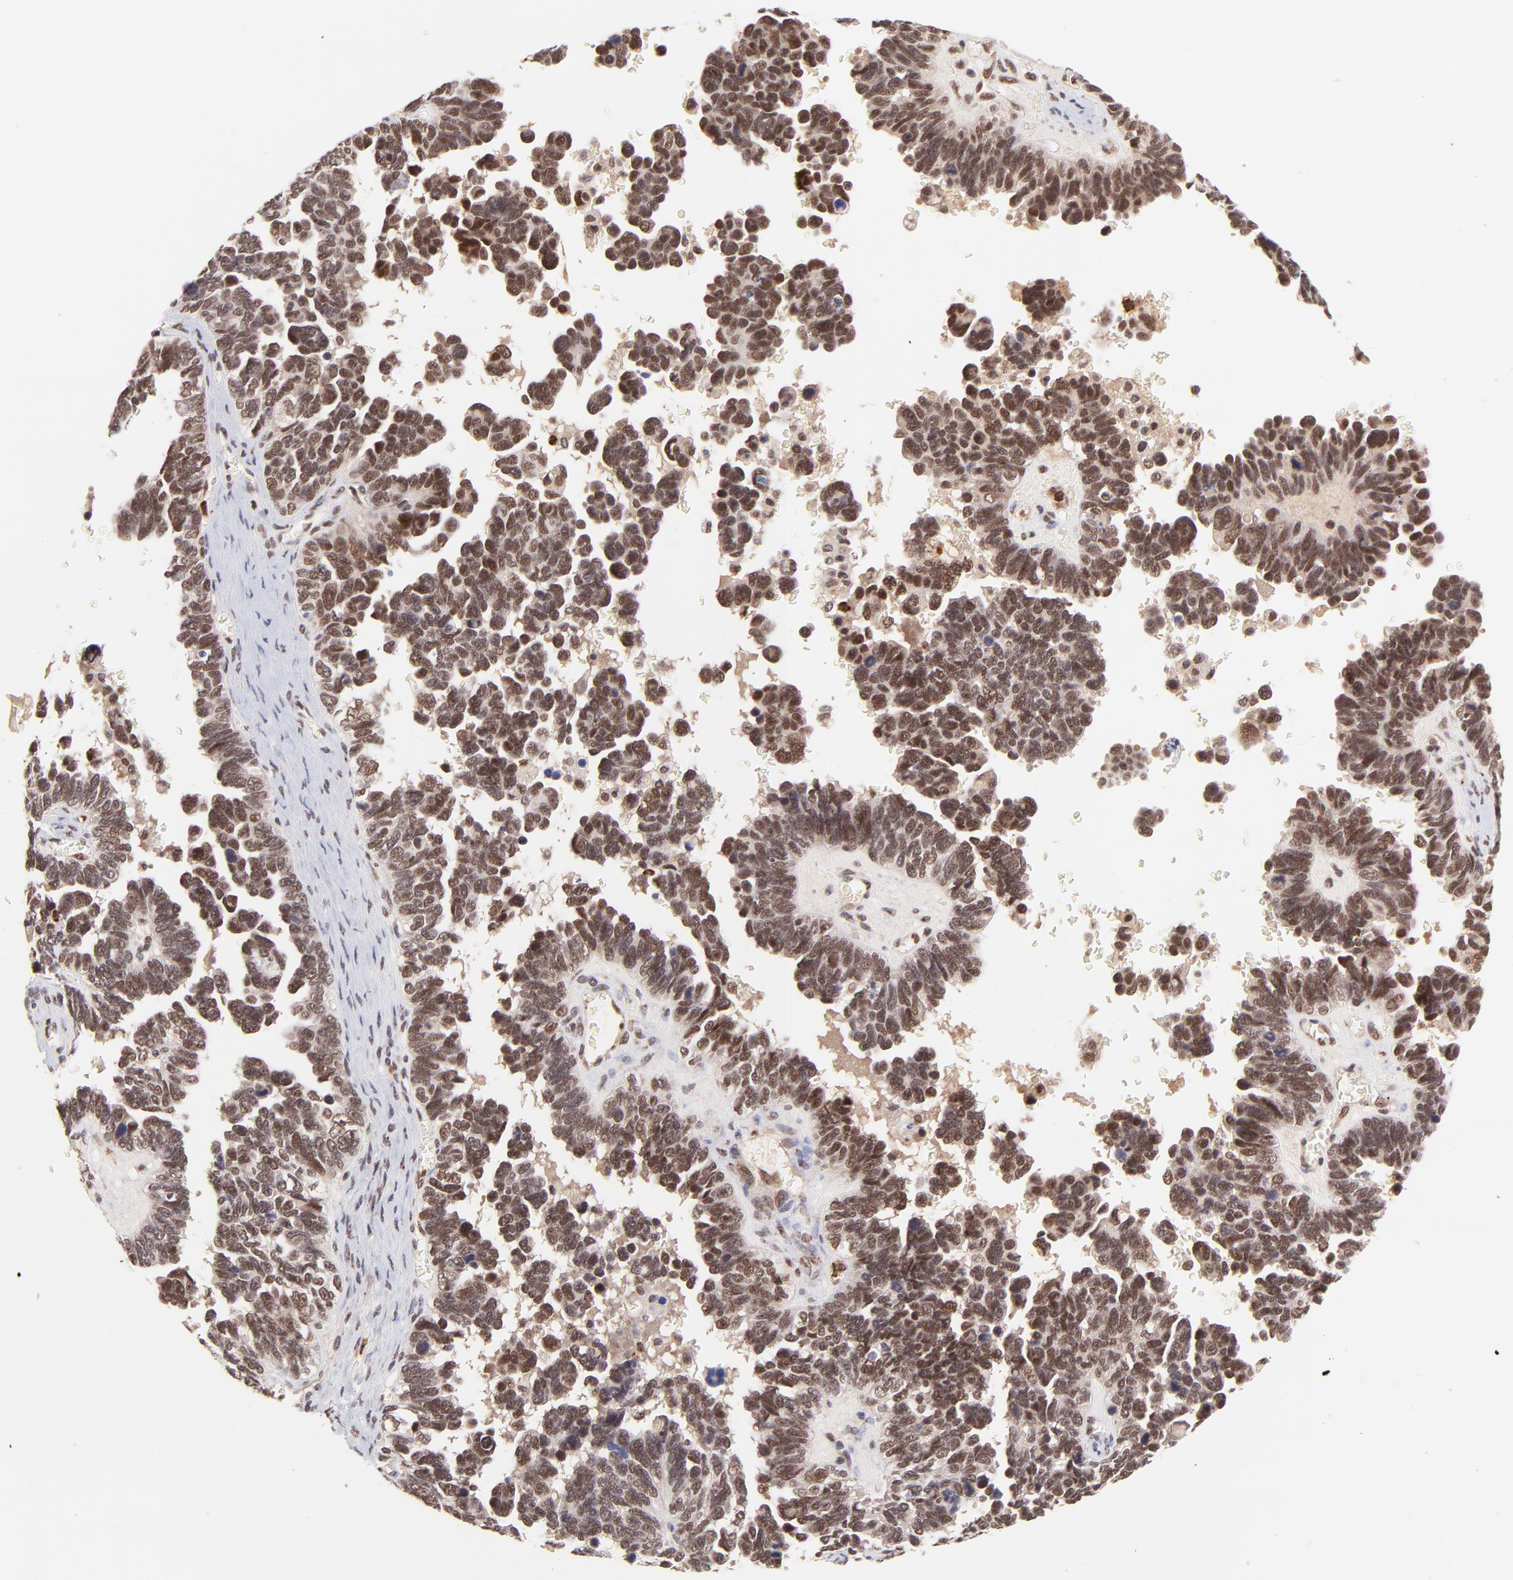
{"staining": {"intensity": "moderate", "quantity": ">75%", "location": "nuclear"}, "tissue": "ovarian cancer", "cell_type": "Tumor cells", "image_type": "cancer", "snomed": [{"axis": "morphology", "description": "Cystadenocarcinoma, serous, NOS"}, {"axis": "topography", "description": "Ovary"}], "caption": "There is medium levels of moderate nuclear positivity in tumor cells of ovarian cancer (serous cystadenocarcinoma), as demonstrated by immunohistochemical staining (brown color).", "gene": "MED12", "patient": {"sex": "female", "age": 69}}